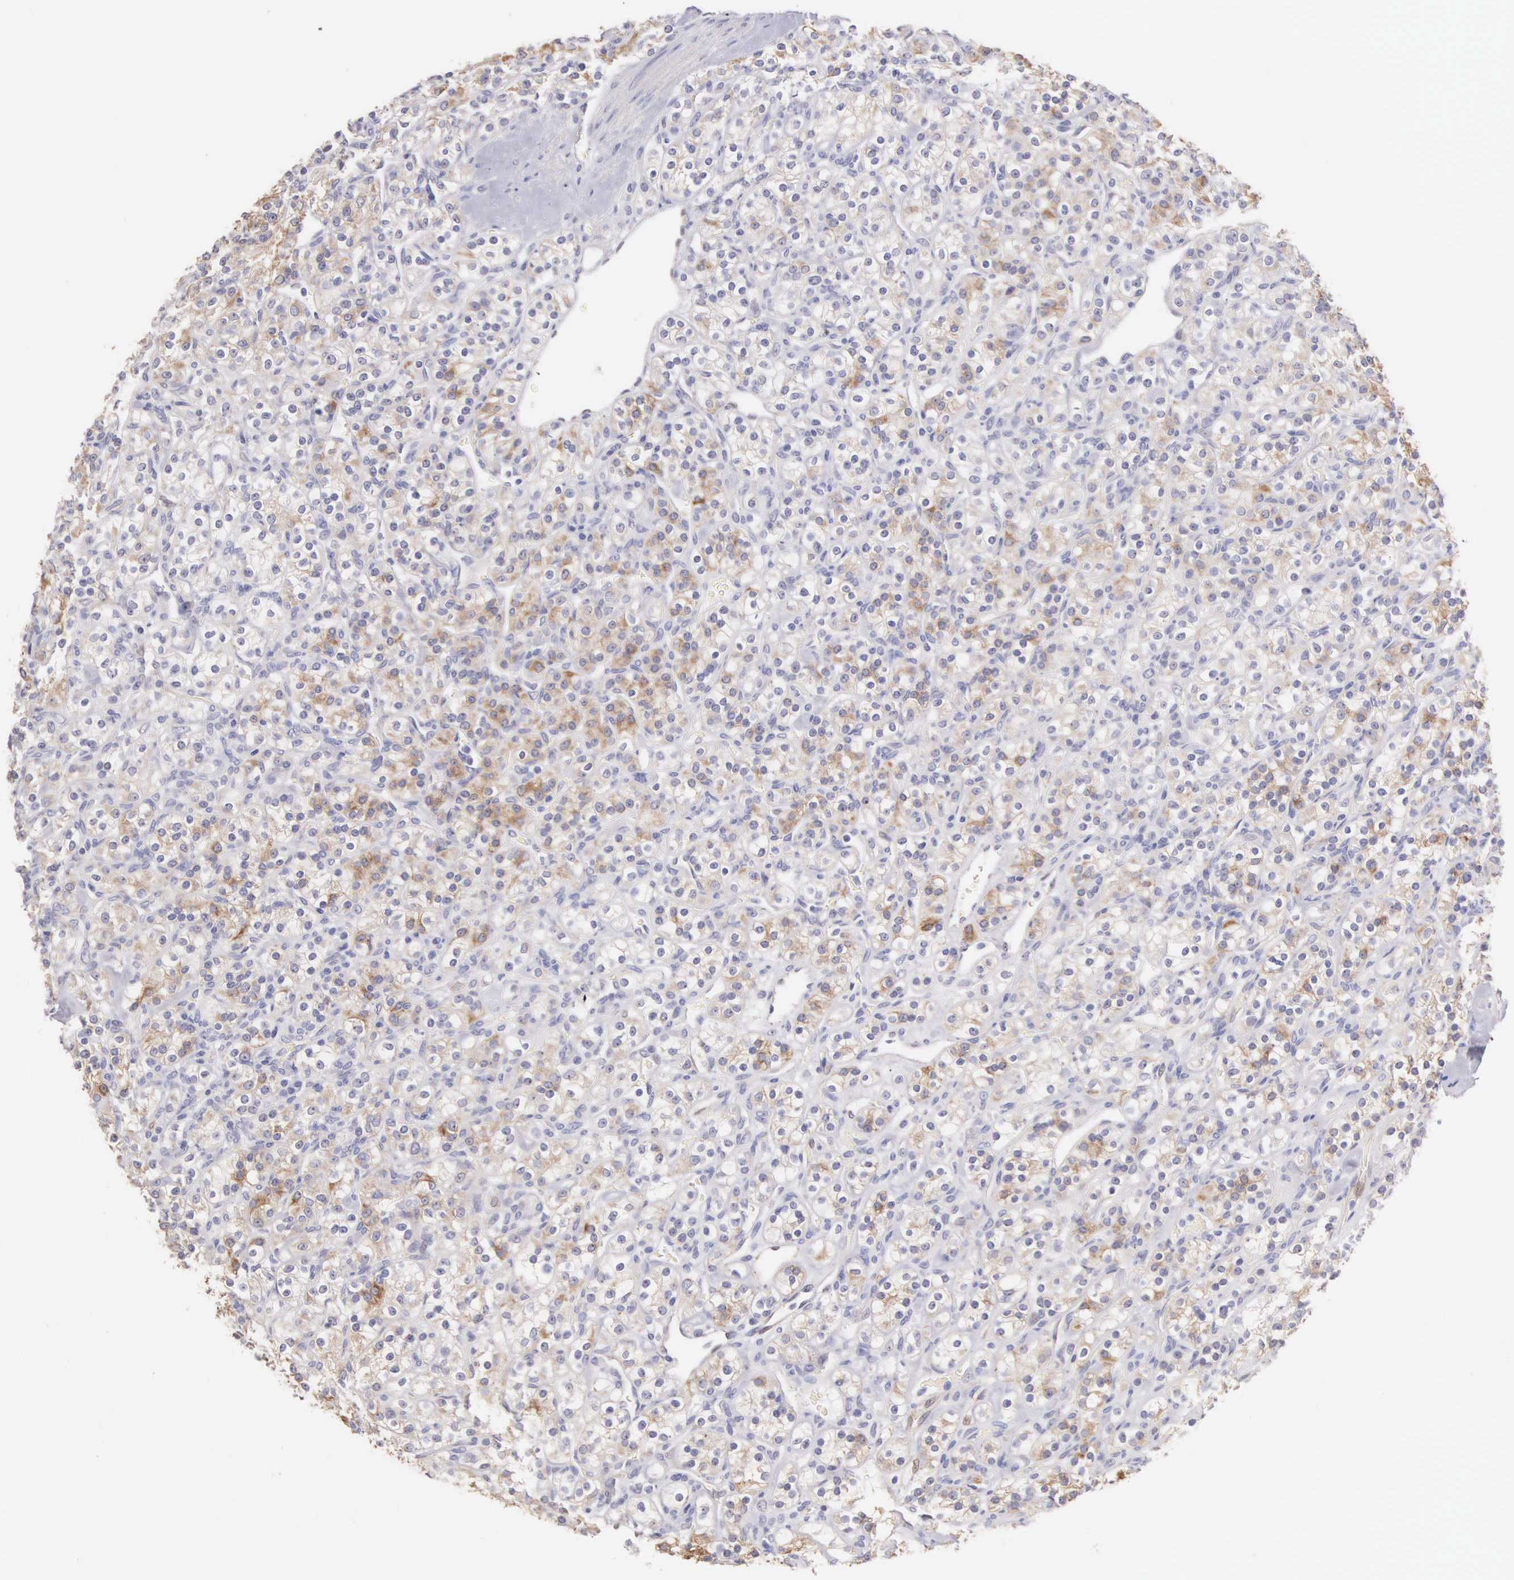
{"staining": {"intensity": "moderate", "quantity": "<25%", "location": "cytoplasmic/membranous"}, "tissue": "renal cancer", "cell_type": "Tumor cells", "image_type": "cancer", "snomed": [{"axis": "morphology", "description": "Adenocarcinoma, NOS"}, {"axis": "topography", "description": "Kidney"}], "caption": "The immunohistochemical stain labels moderate cytoplasmic/membranous positivity in tumor cells of renal adenocarcinoma tissue.", "gene": "PIR", "patient": {"sex": "male", "age": 77}}